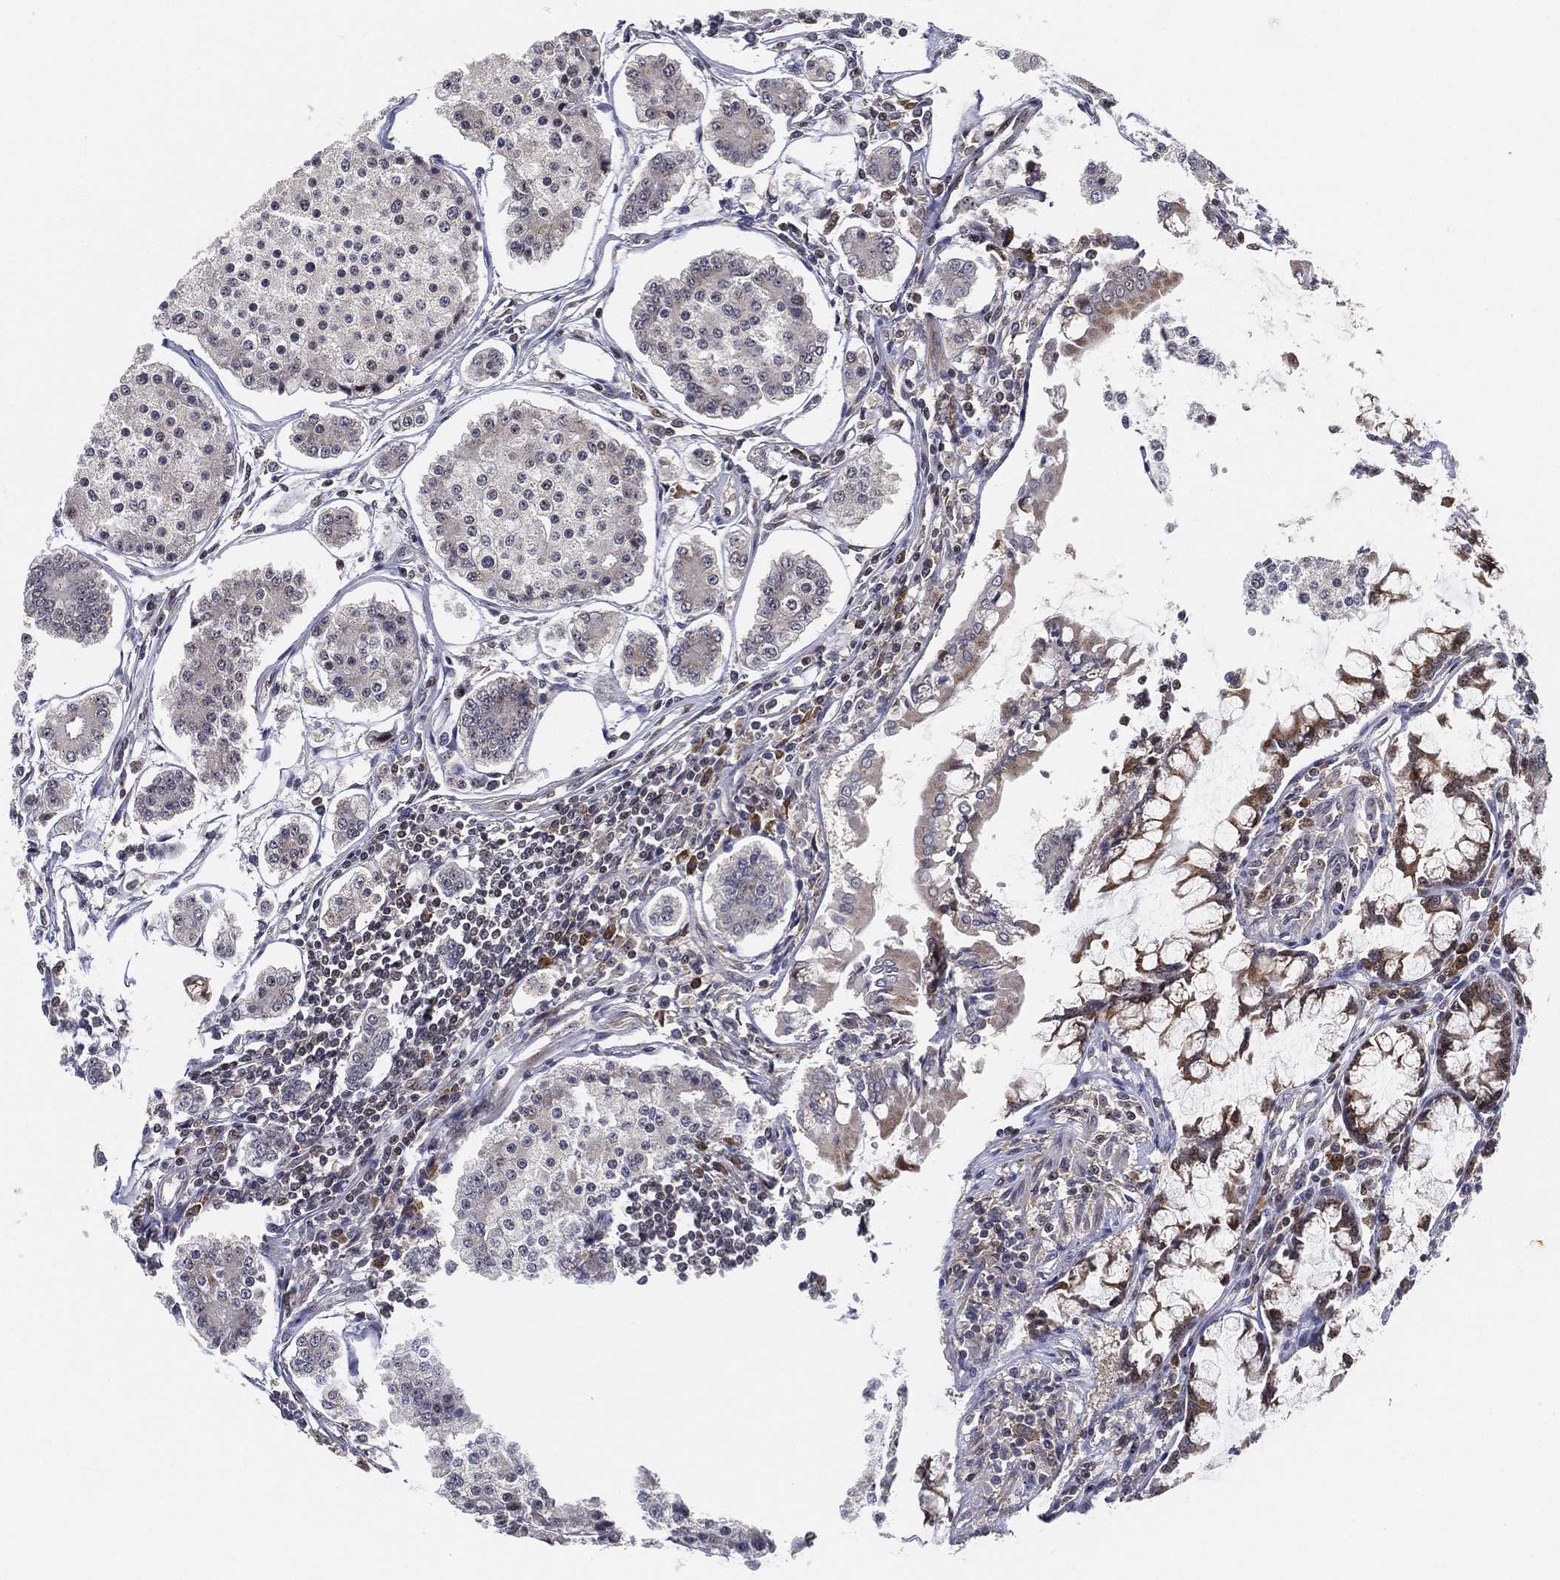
{"staining": {"intensity": "negative", "quantity": "none", "location": "none"}, "tissue": "carcinoid", "cell_type": "Tumor cells", "image_type": "cancer", "snomed": [{"axis": "morphology", "description": "Carcinoid, malignant, NOS"}, {"axis": "topography", "description": "Small intestine"}], "caption": "Protein analysis of carcinoid demonstrates no significant expression in tumor cells.", "gene": "PPP1R16B", "patient": {"sex": "female", "age": 65}}